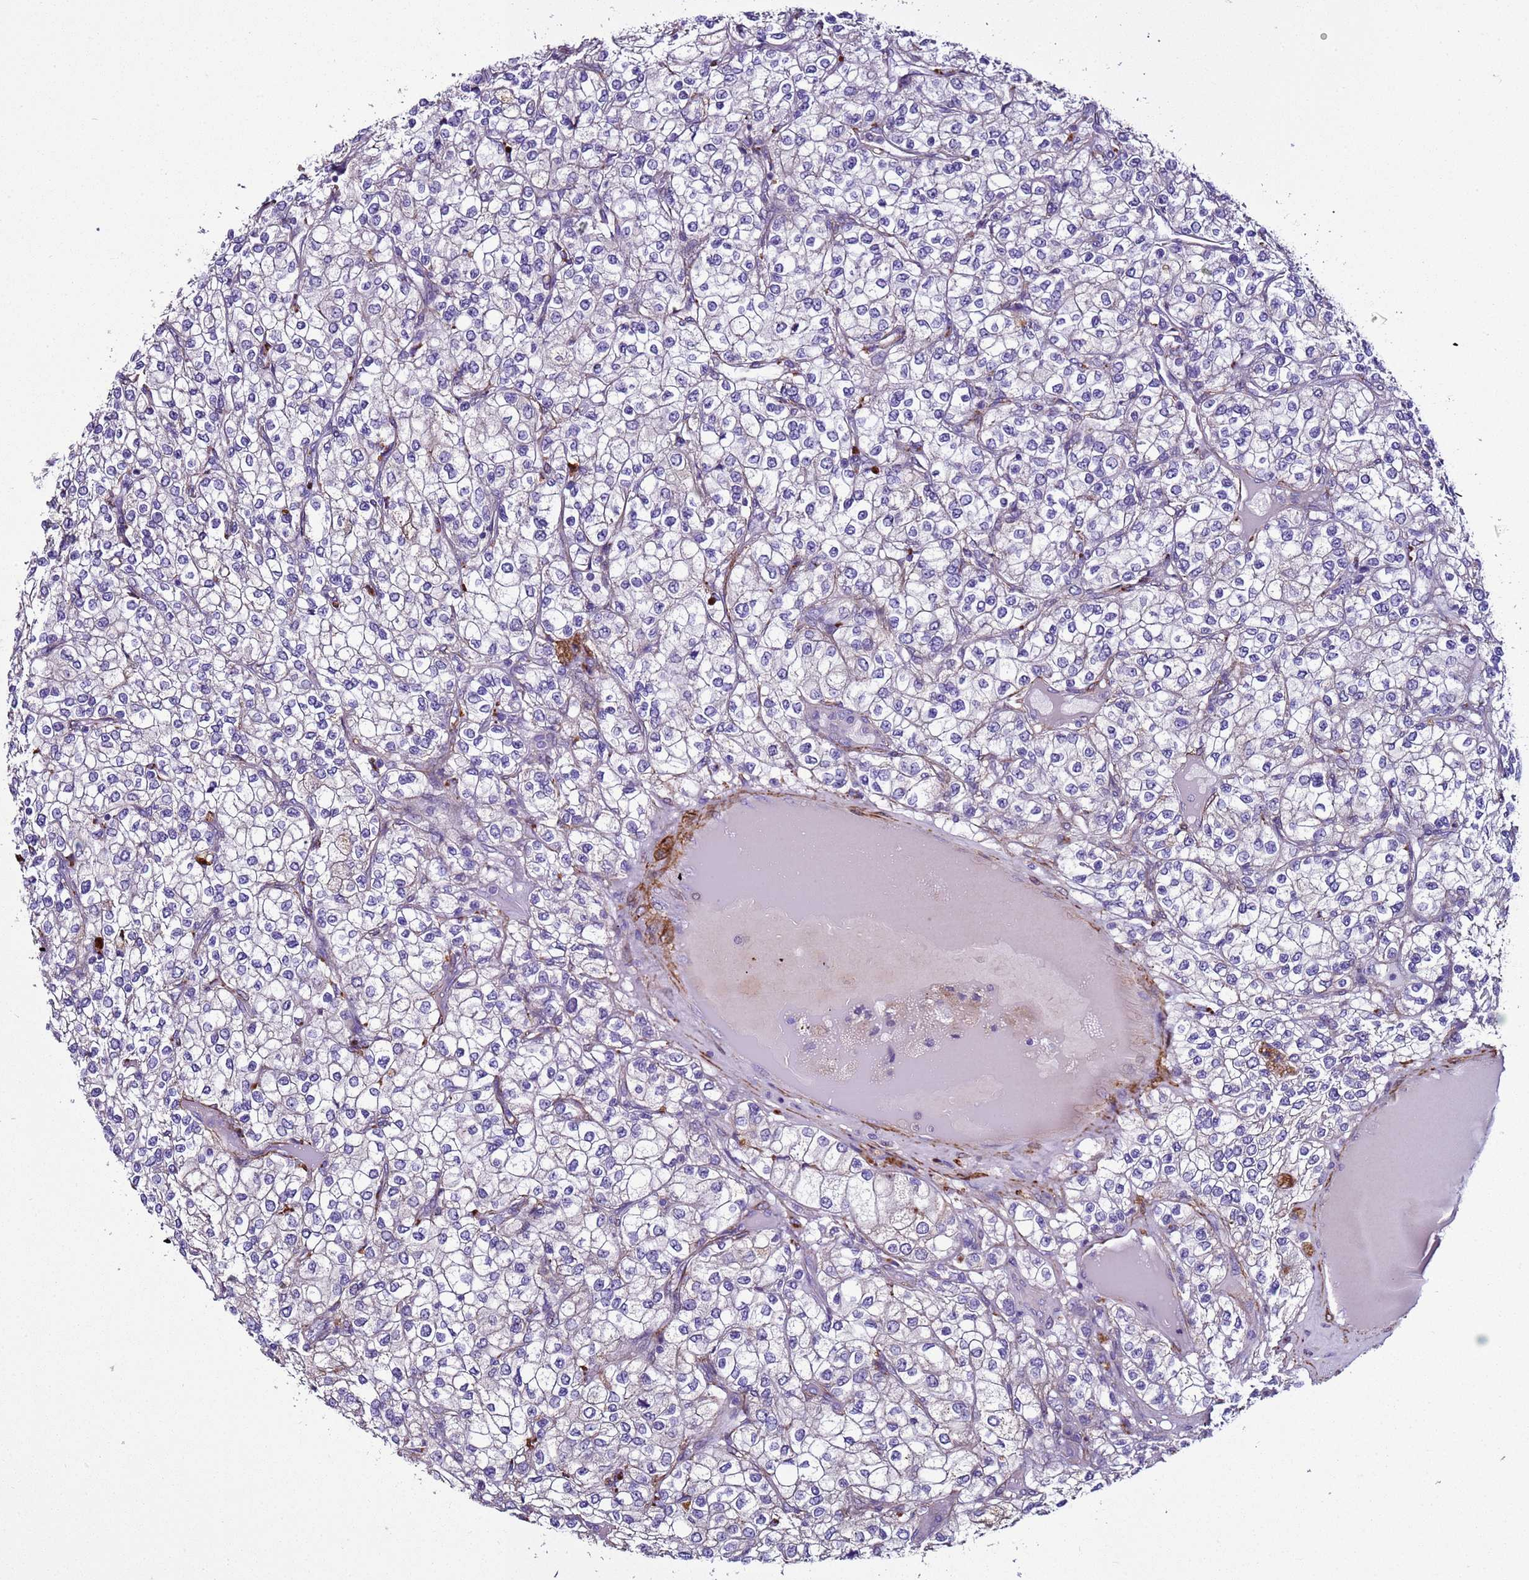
{"staining": {"intensity": "negative", "quantity": "none", "location": "none"}, "tissue": "renal cancer", "cell_type": "Tumor cells", "image_type": "cancer", "snomed": [{"axis": "morphology", "description": "Adenocarcinoma, NOS"}, {"axis": "topography", "description": "Kidney"}], "caption": "This is an immunohistochemistry histopathology image of human renal adenocarcinoma. There is no positivity in tumor cells.", "gene": "RABL2B", "patient": {"sex": "male", "age": 80}}